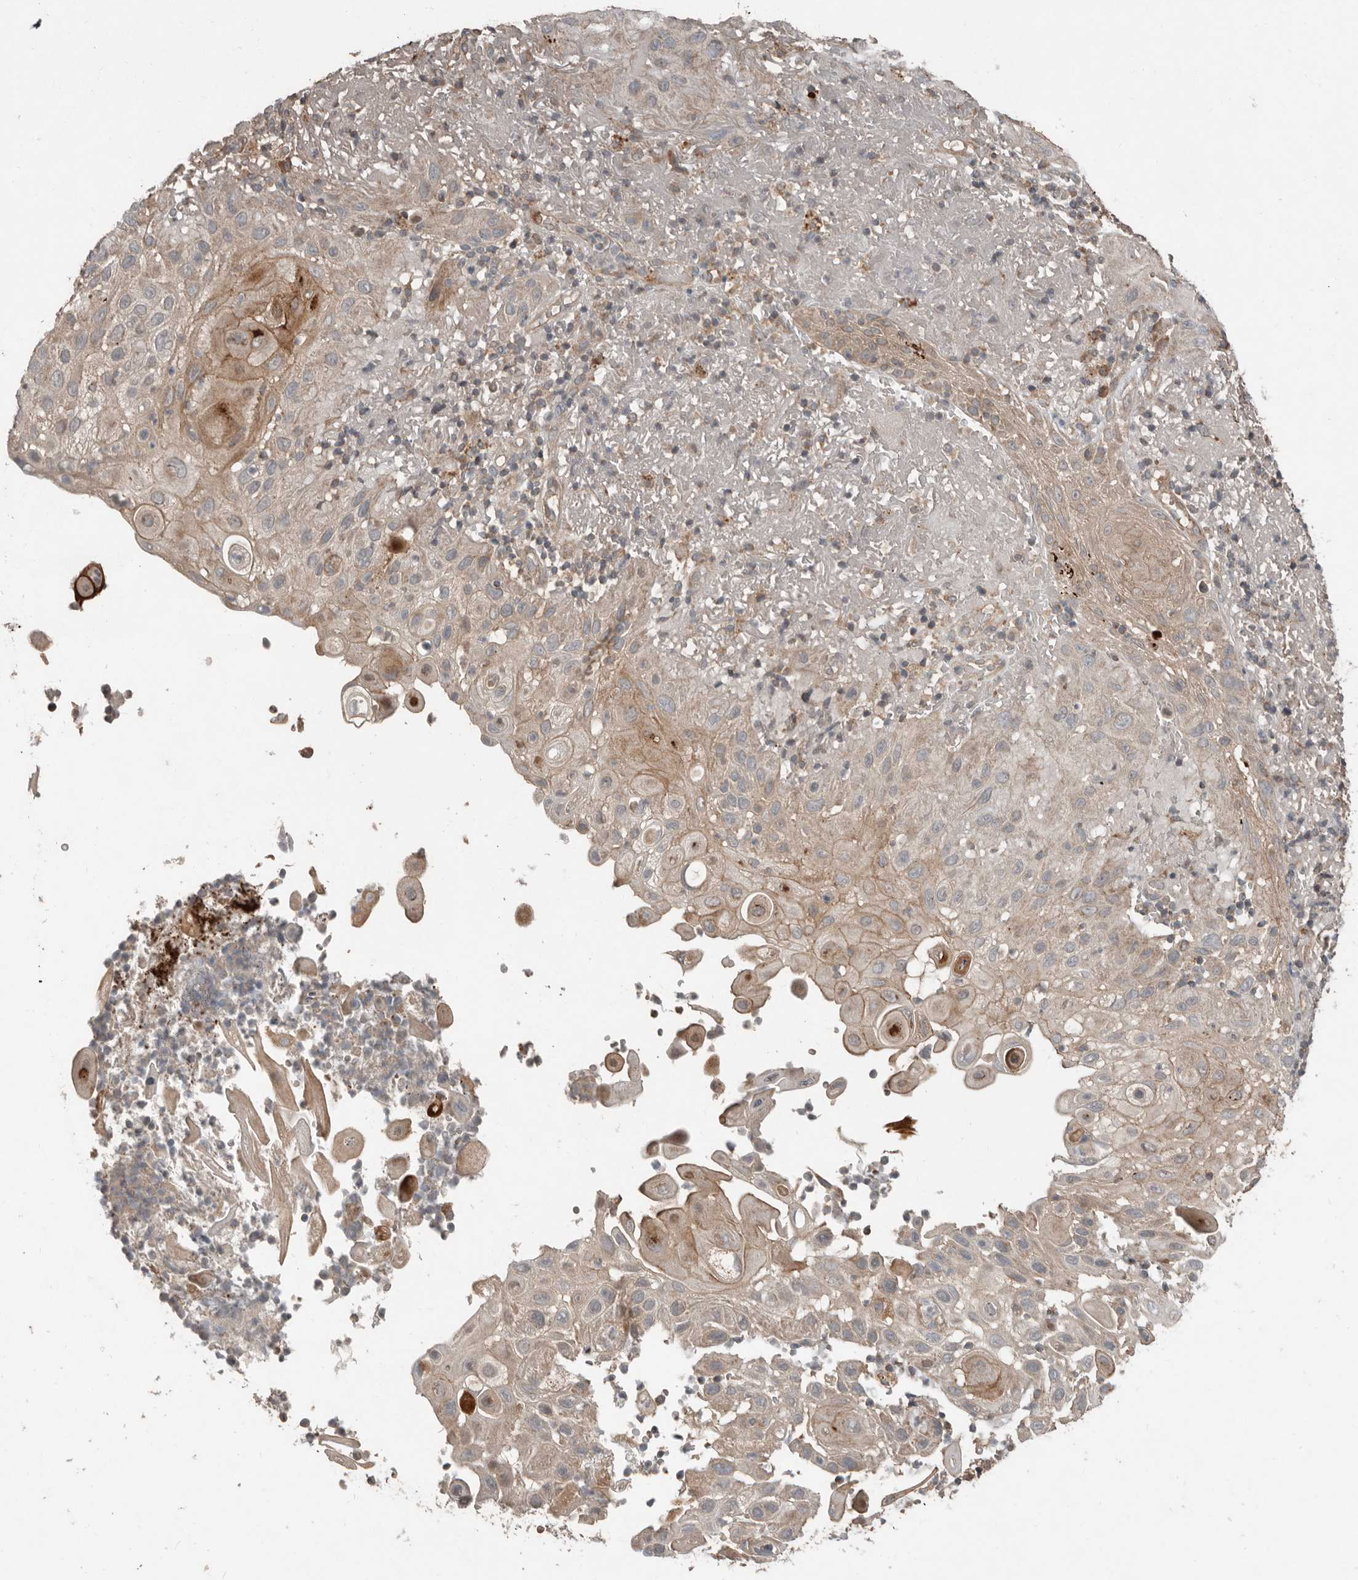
{"staining": {"intensity": "moderate", "quantity": "<25%", "location": "cytoplasmic/membranous"}, "tissue": "skin cancer", "cell_type": "Tumor cells", "image_type": "cancer", "snomed": [{"axis": "morphology", "description": "Normal tissue, NOS"}, {"axis": "morphology", "description": "Squamous cell carcinoma, NOS"}, {"axis": "topography", "description": "Skin"}], "caption": "Skin squamous cell carcinoma tissue reveals moderate cytoplasmic/membranous staining in about <25% of tumor cells", "gene": "SLC6A7", "patient": {"sex": "female", "age": 96}}